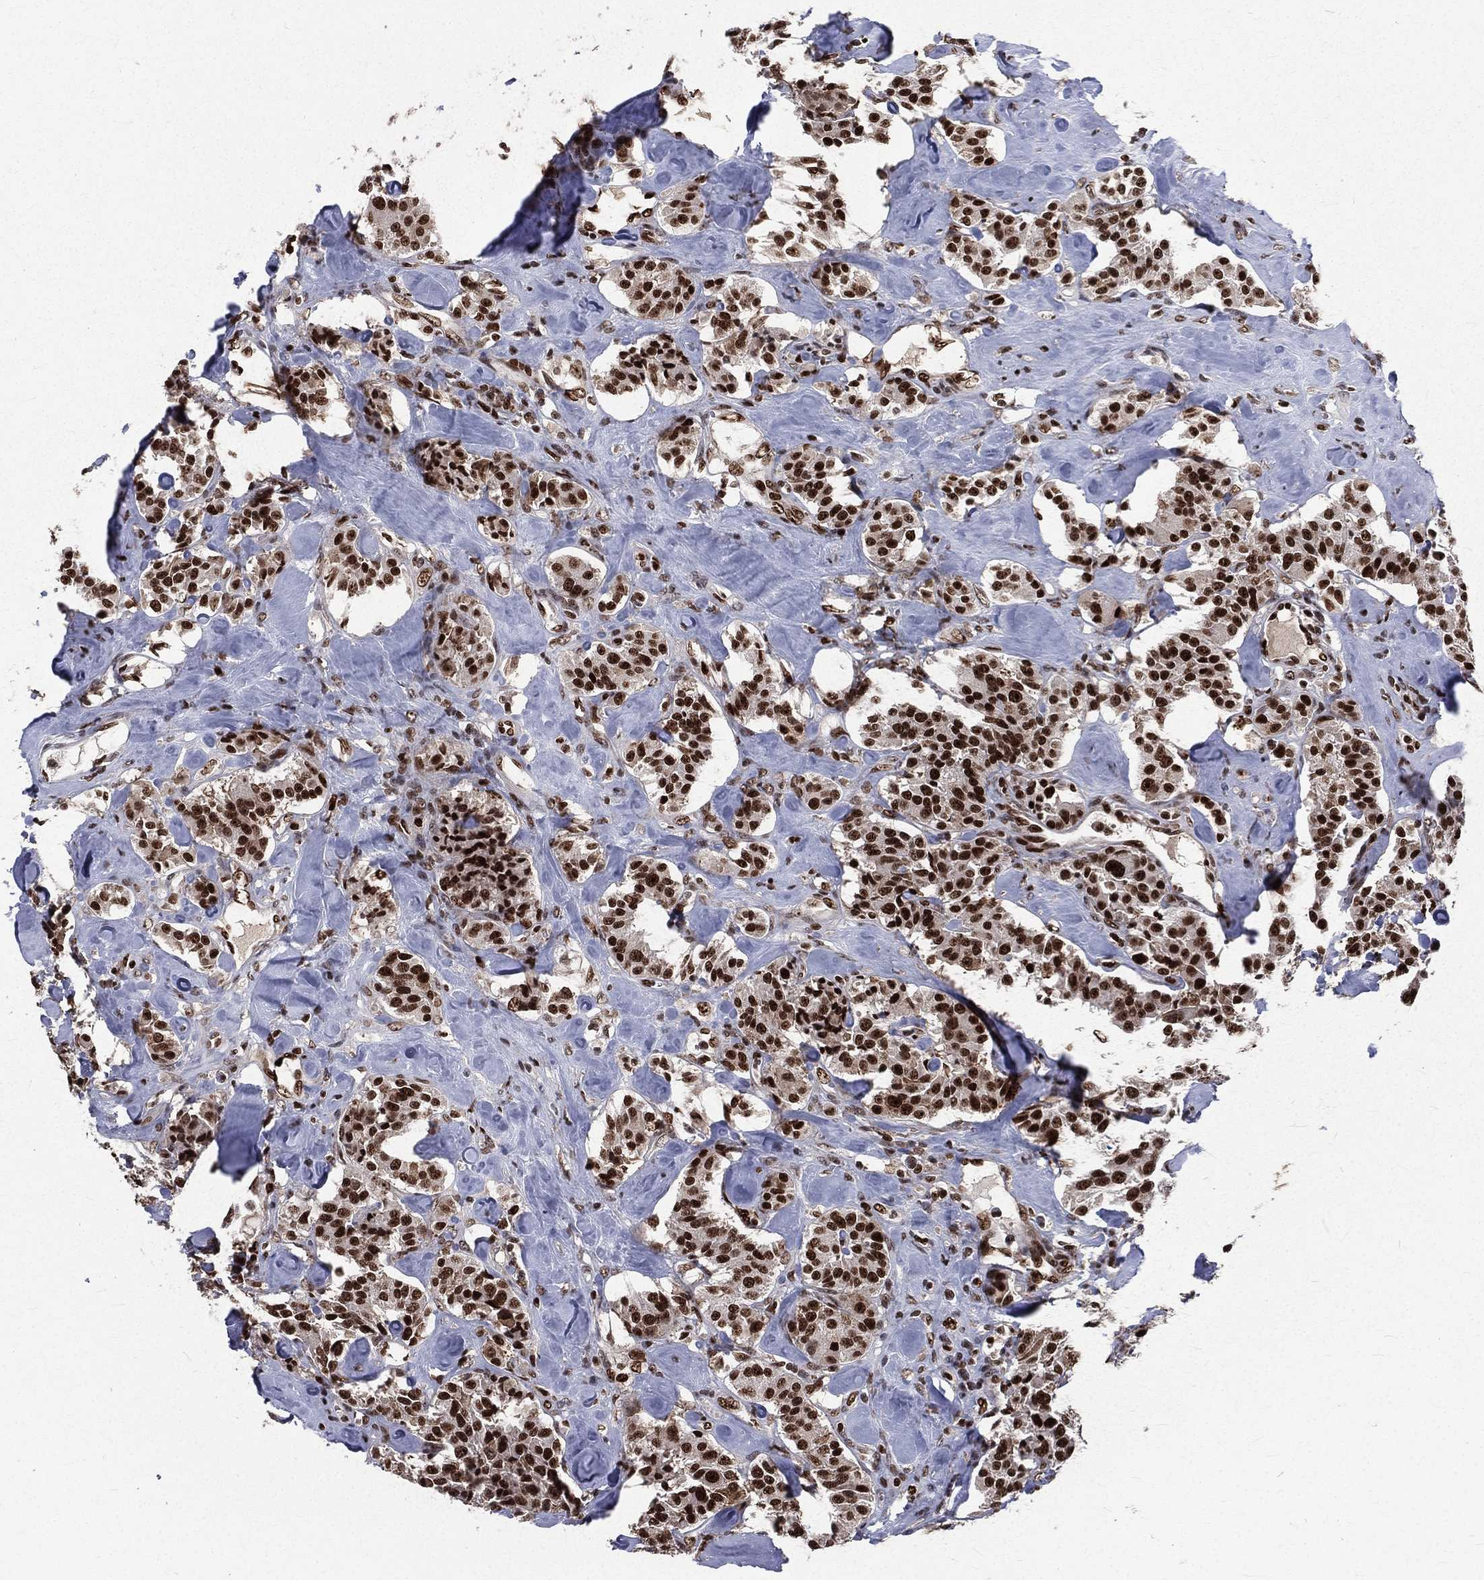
{"staining": {"intensity": "strong", "quantity": ">75%", "location": "nuclear"}, "tissue": "carcinoid", "cell_type": "Tumor cells", "image_type": "cancer", "snomed": [{"axis": "morphology", "description": "Carcinoid, malignant, NOS"}, {"axis": "topography", "description": "Pancreas"}], "caption": "Carcinoid tissue demonstrates strong nuclear expression in about >75% of tumor cells", "gene": "POLB", "patient": {"sex": "male", "age": 41}}